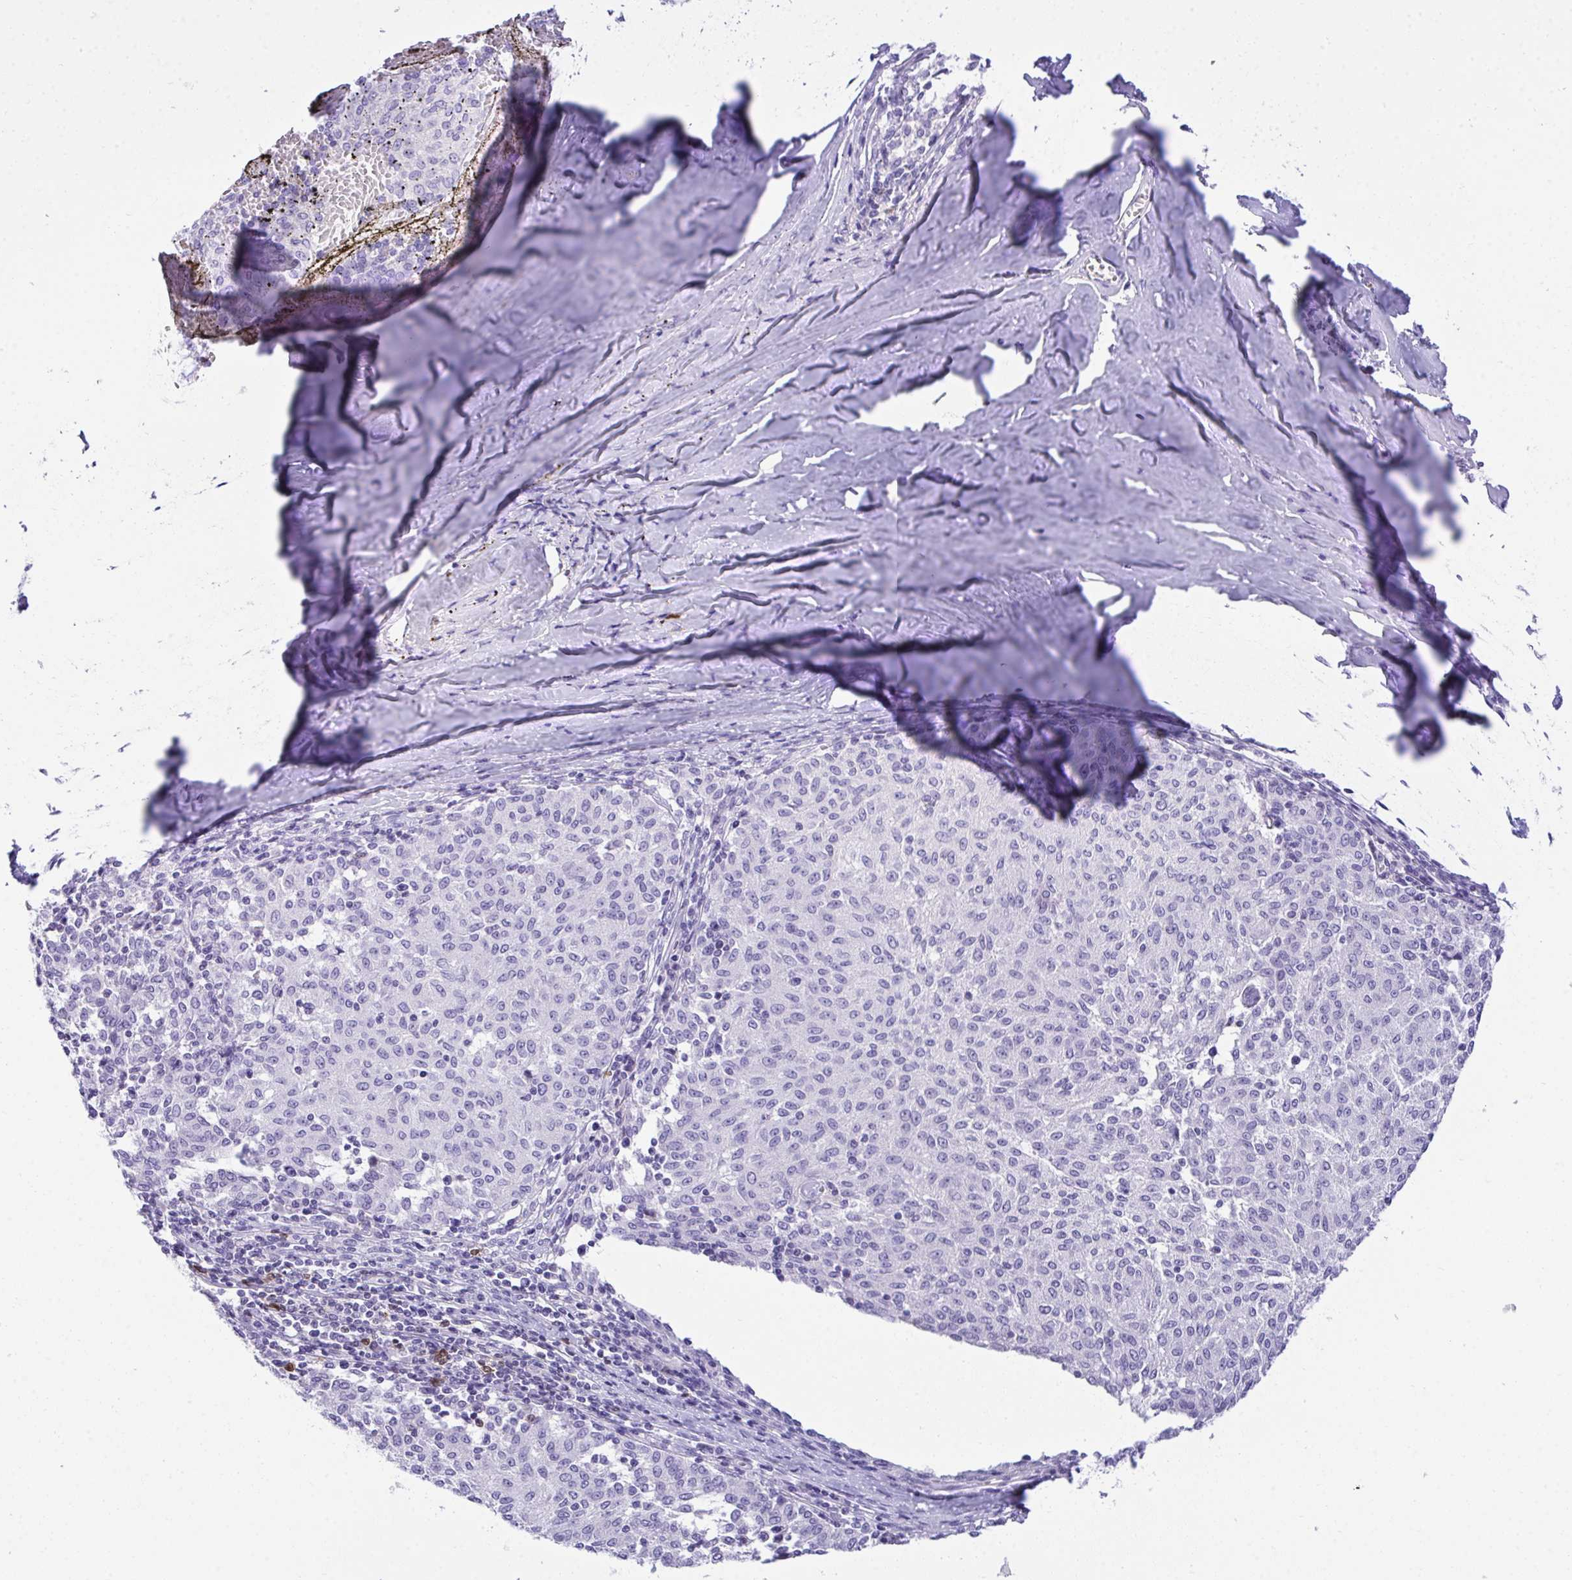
{"staining": {"intensity": "negative", "quantity": "none", "location": "none"}, "tissue": "melanoma", "cell_type": "Tumor cells", "image_type": "cancer", "snomed": [{"axis": "morphology", "description": "Malignant melanoma, NOS"}, {"axis": "topography", "description": "Skin"}], "caption": "The IHC micrograph has no significant staining in tumor cells of malignant melanoma tissue.", "gene": "PGM2L1", "patient": {"sex": "female", "age": 72}}